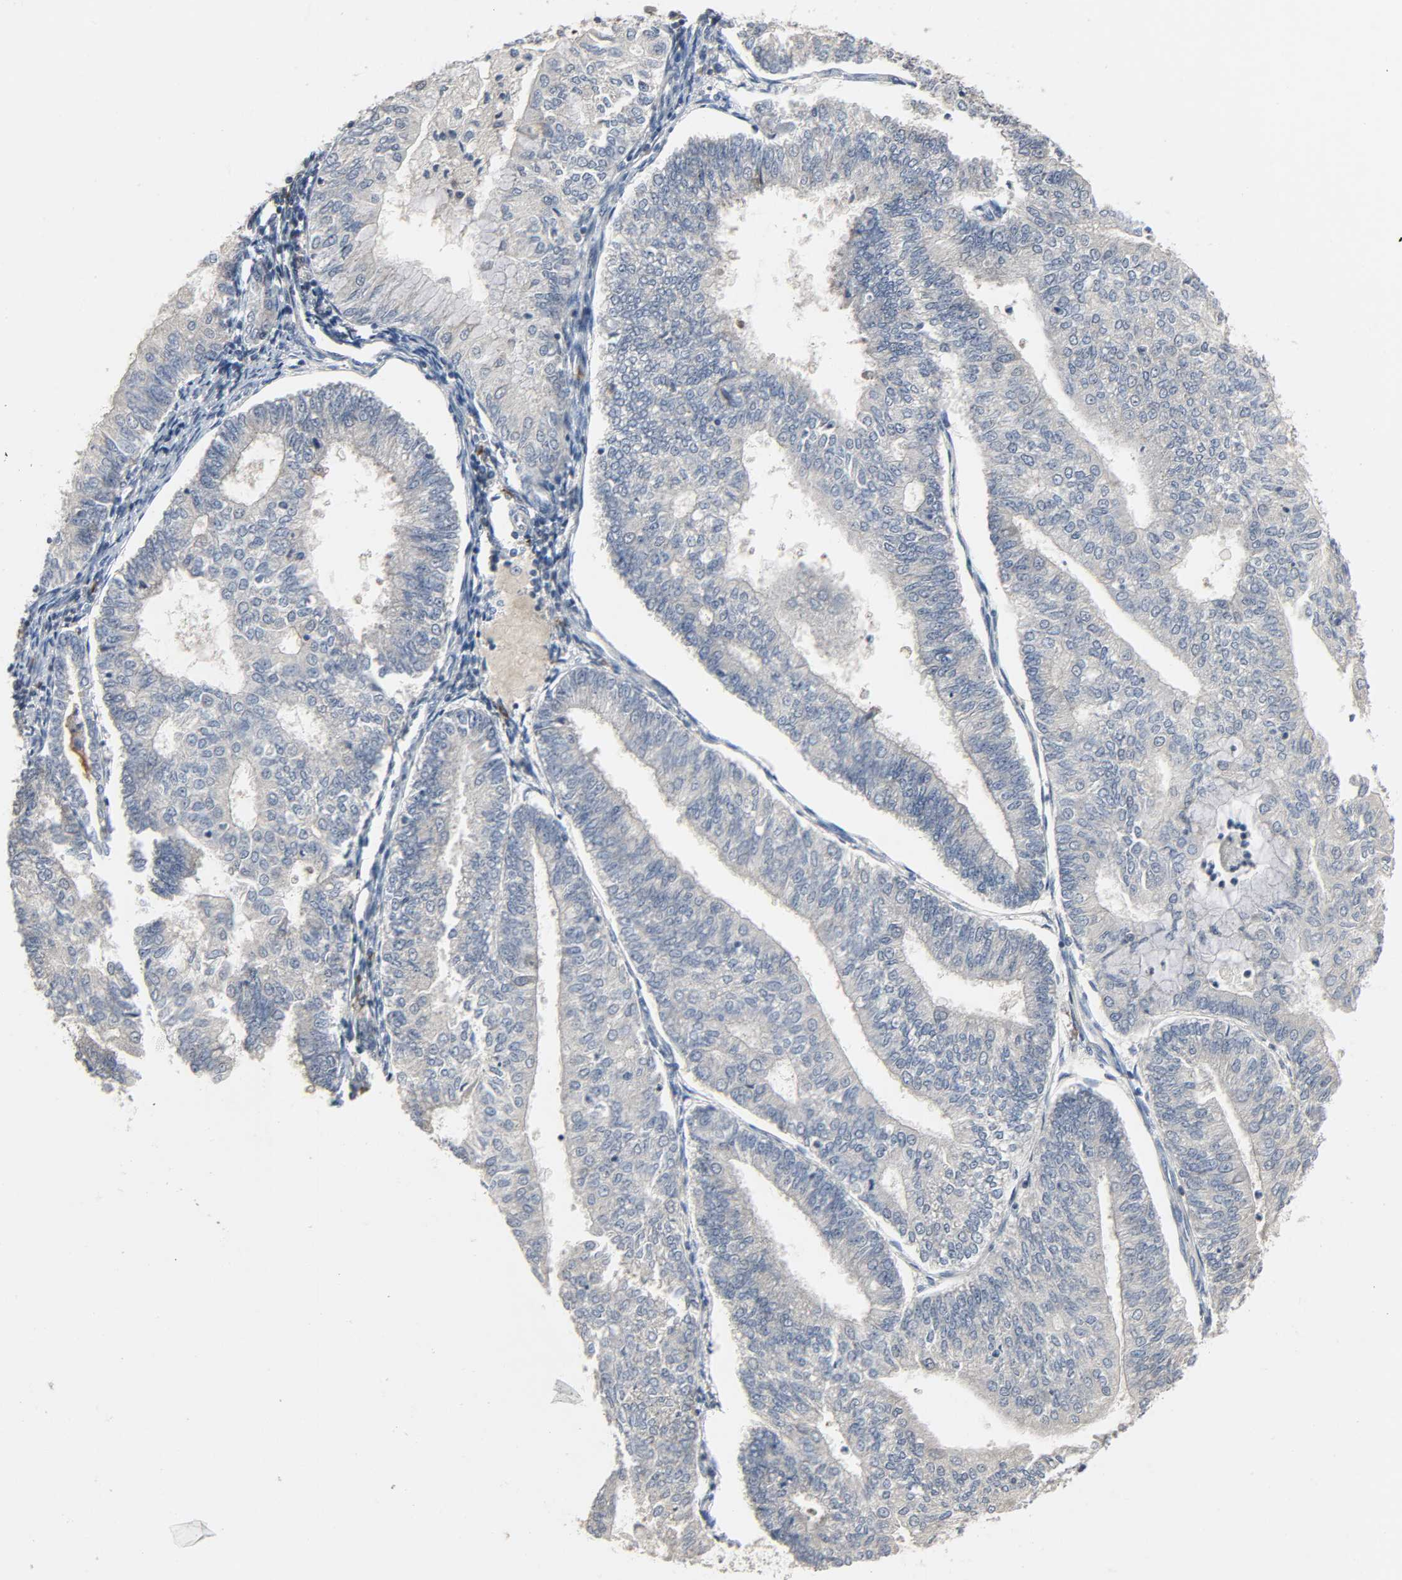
{"staining": {"intensity": "negative", "quantity": "none", "location": "none"}, "tissue": "endometrial cancer", "cell_type": "Tumor cells", "image_type": "cancer", "snomed": [{"axis": "morphology", "description": "Adenocarcinoma, NOS"}, {"axis": "topography", "description": "Endometrium"}], "caption": "Adenocarcinoma (endometrial) stained for a protein using immunohistochemistry (IHC) reveals no positivity tumor cells.", "gene": "CD4", "patient": {"sex": "female", "age": 59}}